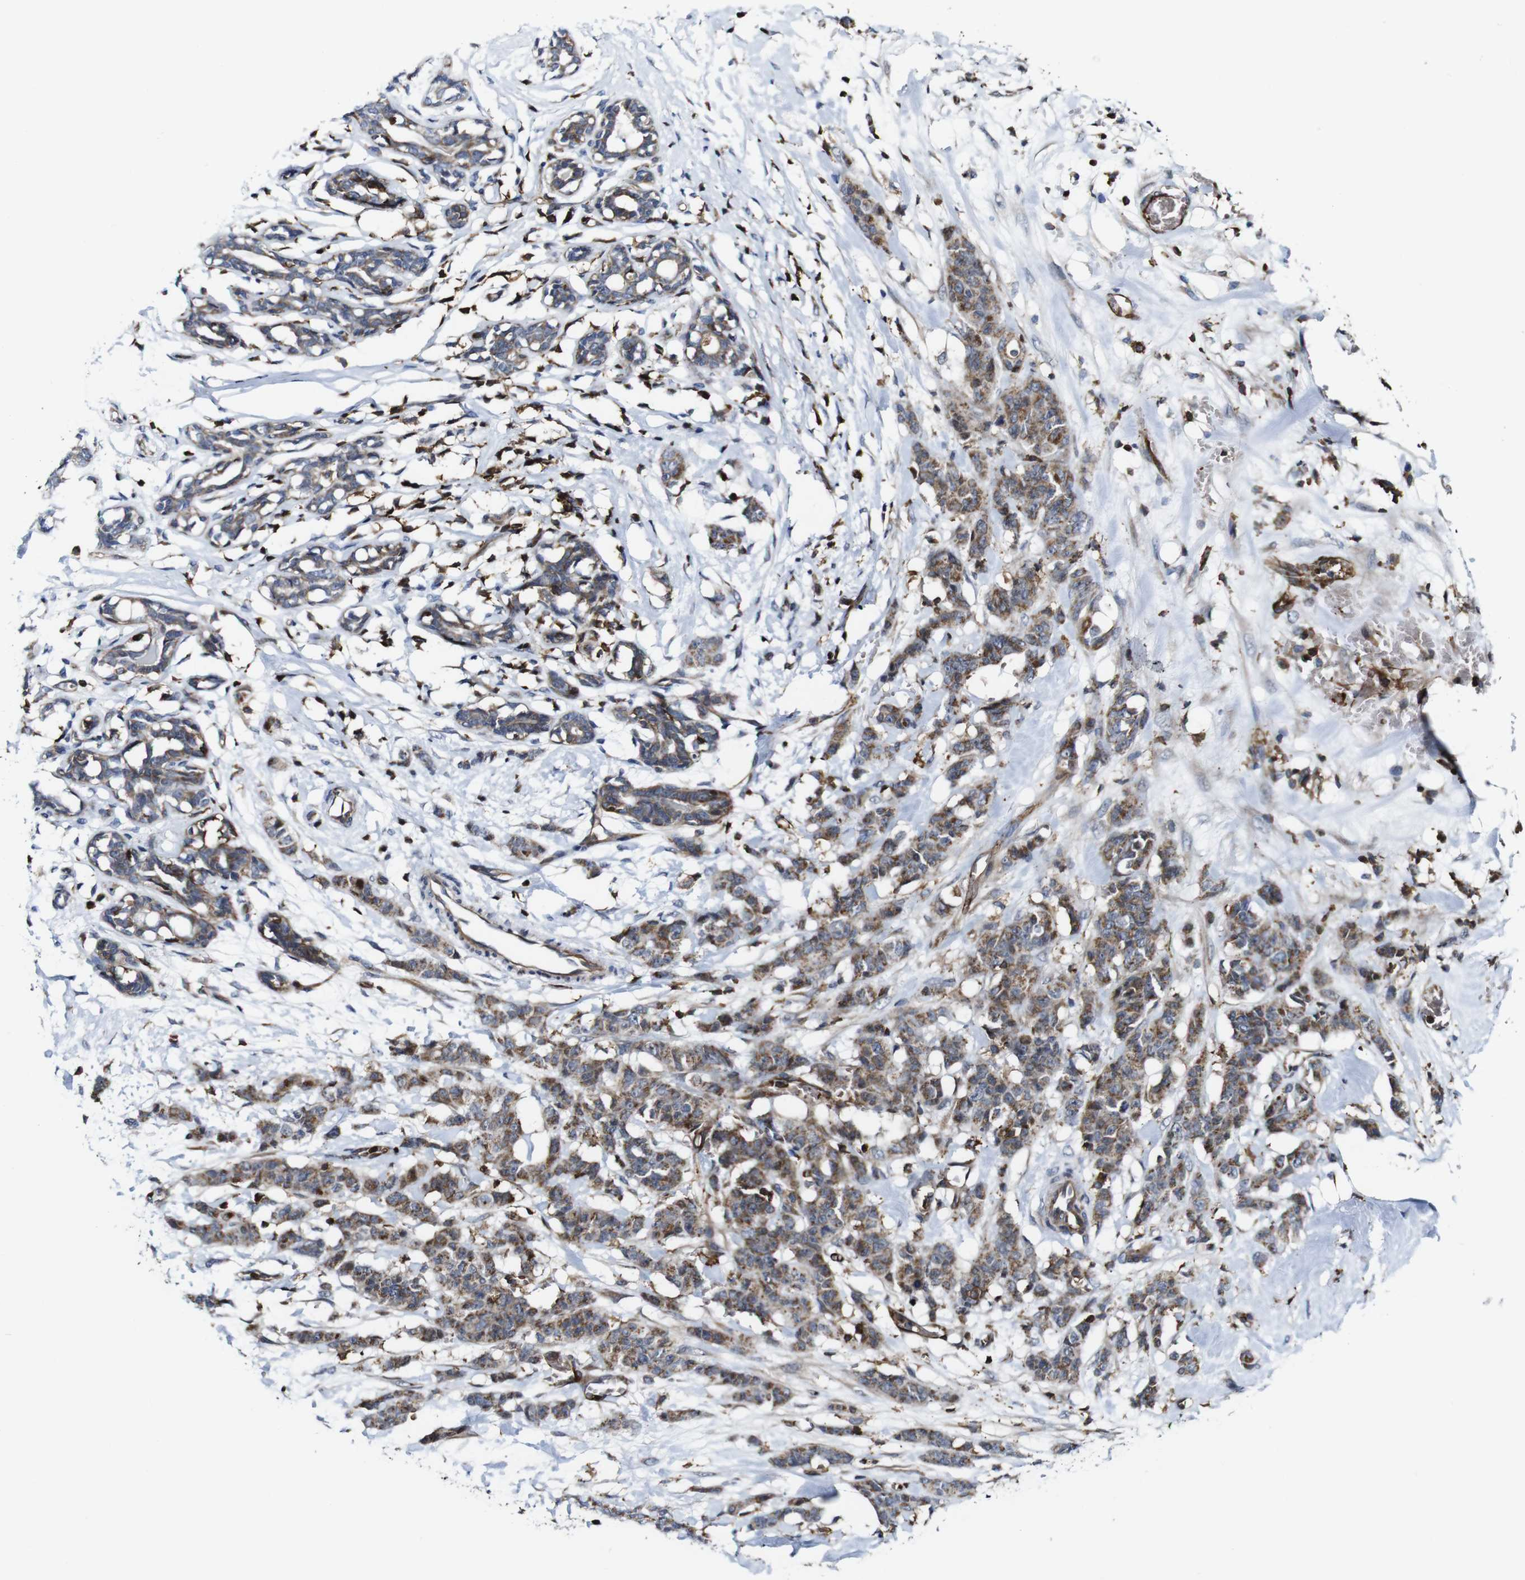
{"staining": {"intensity": "moderate", "quantity": ">75%", "location": "cytoplasmic/membranous"}, "tissue": "breast cancer", "cell_type": "Tumor cells", "image_type": "cancer", "snomed": [{"axis": "morphology", "description": "Normal tissue, NOS"}, {"axis": "morphology", "description": "Duct carcinoma"}, {"axis": "topography", "description": "Breast"}], "caption": "Immunohistochemistry (IHC) image of neoplastic tissue: human infiltrating ductal carcinoma (breast) stained using immunohistochemistry (IHC) reveals medium levels of moderate protein expression localized specifically in the cytoplasmic/membranous of tumor cells, appearing as a cytoplasmic/membranous brown color.", "gene": "JAK2", "patient": {"sex": "female", "age": 40}}